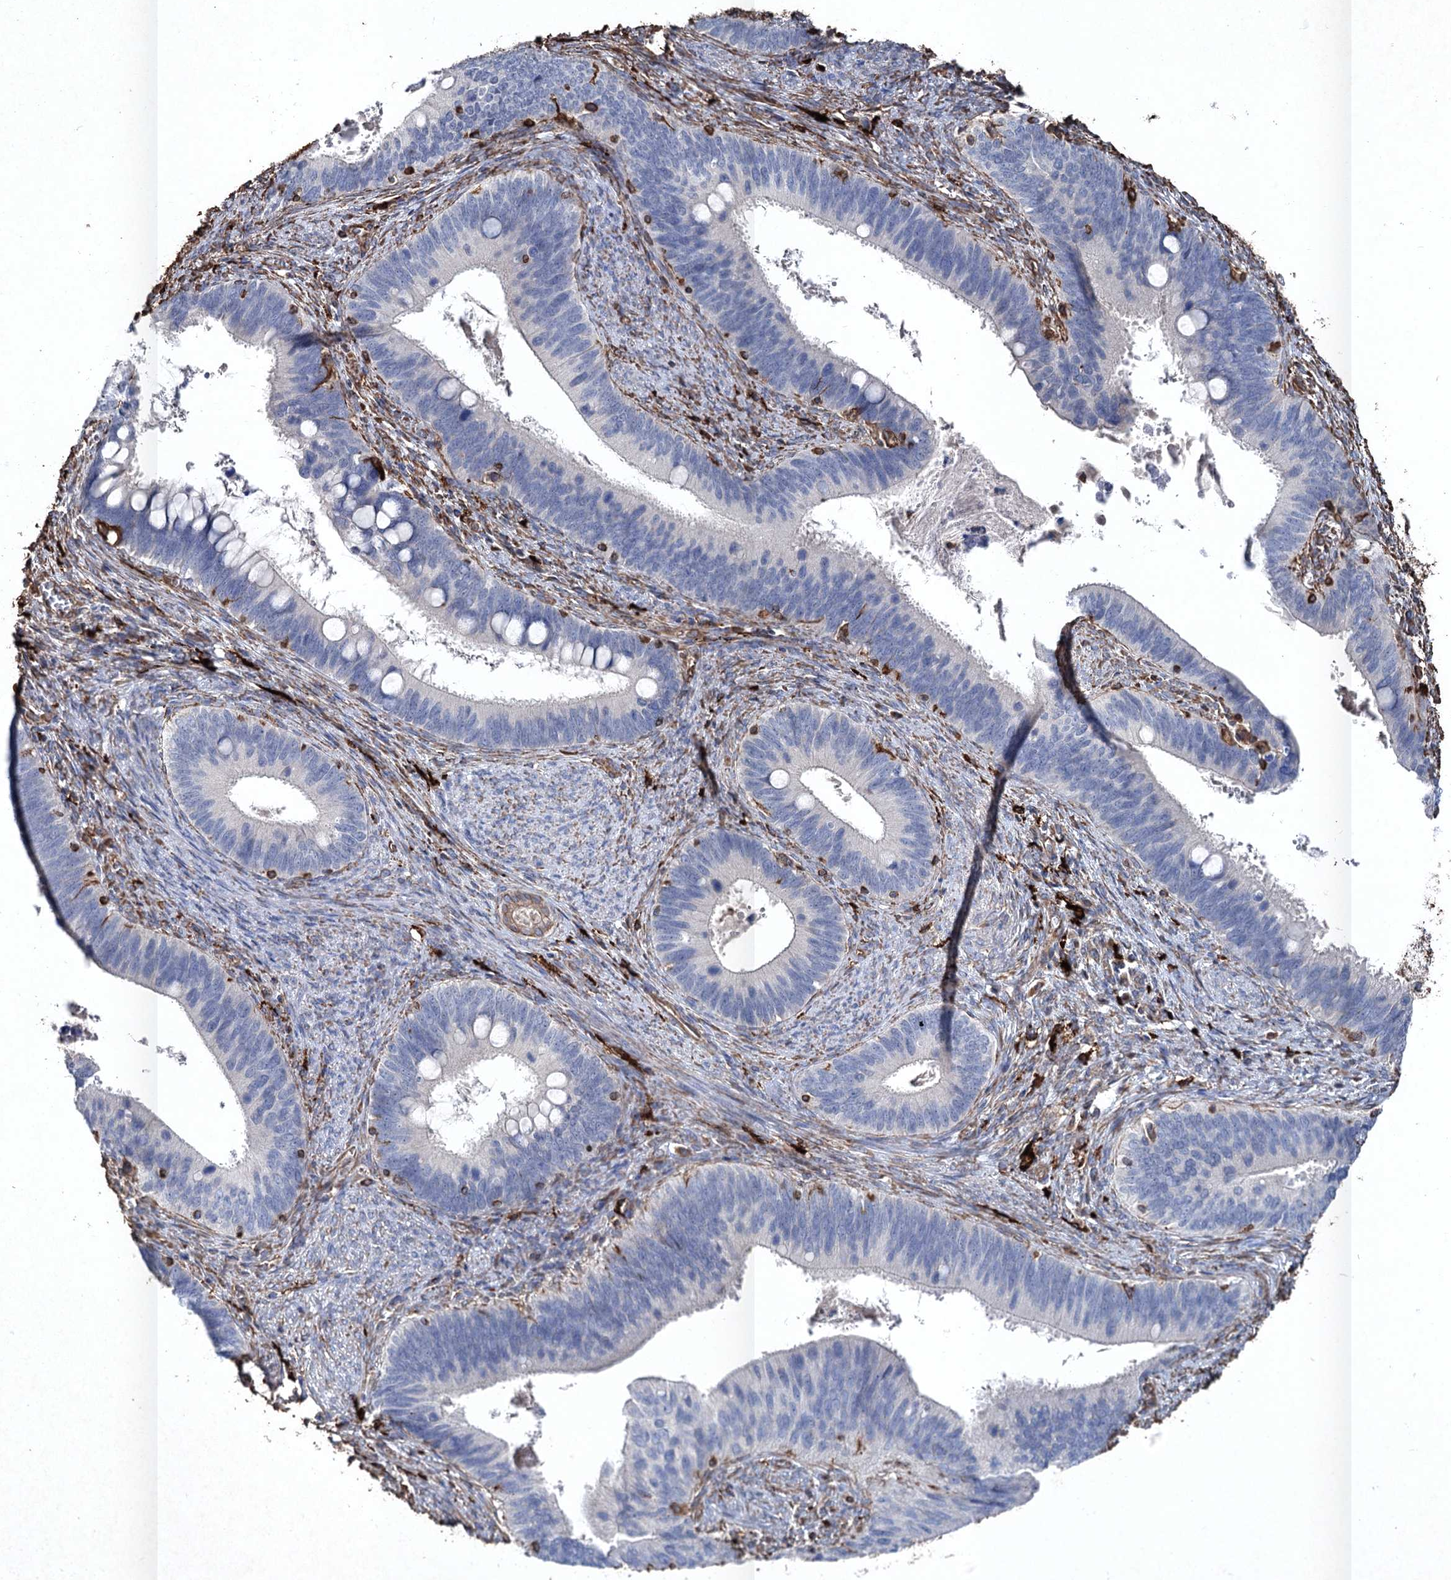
{"staining": {"intensity": "negative", "quantity": "none", "location": "none"}, "tissue": "cervical cancer", "cell_type": "Tumor cells", "image_type": "cancer", "snomed": [{"axis": "morphology", "description": "Adenocarcinoma, NOS"}, {"axis": "topography", "description": "Cervix"}], "caption": "This image is of adenocarcinoma (cervical) stained with immunohistochemistry to label a protein in brown with the nuclei are counter-stained blue. There is no staining in tumor cells.", "gene": "CLEC4M", "patient": {"sex": "female", "age": 42}}